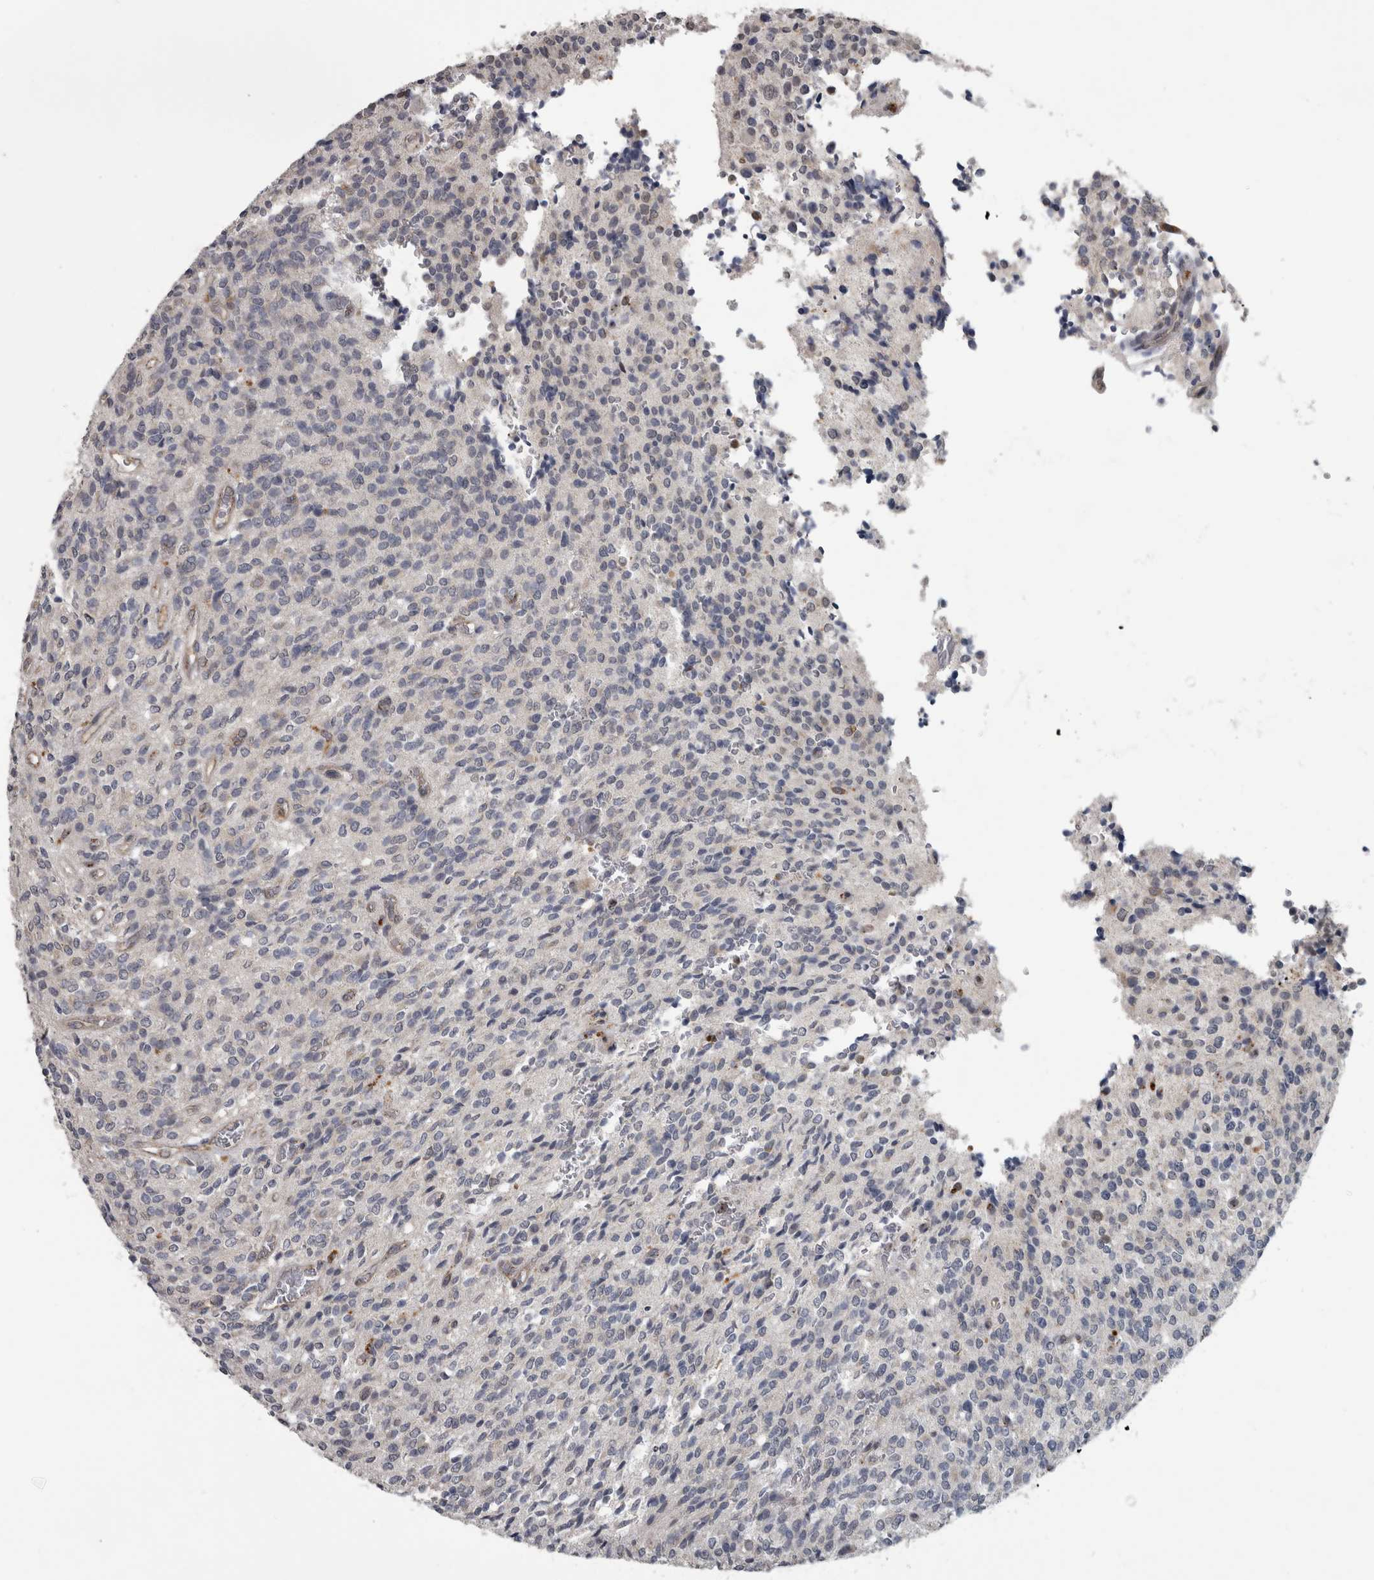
{"staining": {"intensity": "negative", "quantity": "none", "location": "none"}, "tissue": "glioma", "cell_type": "Tumor cells", "image_type": "cancer", "snomed": [{"axis": "morphology", "description": "Glioma, malignant, High grade"}, {"axis": "topography", "description": "Brain"}], "caption": "The photomicrograph demonstrates no staining of tumor cells in high-grade glioma (malignant).", "gene": "NAAA", "patient": {"sex": "male", "age": 34}}